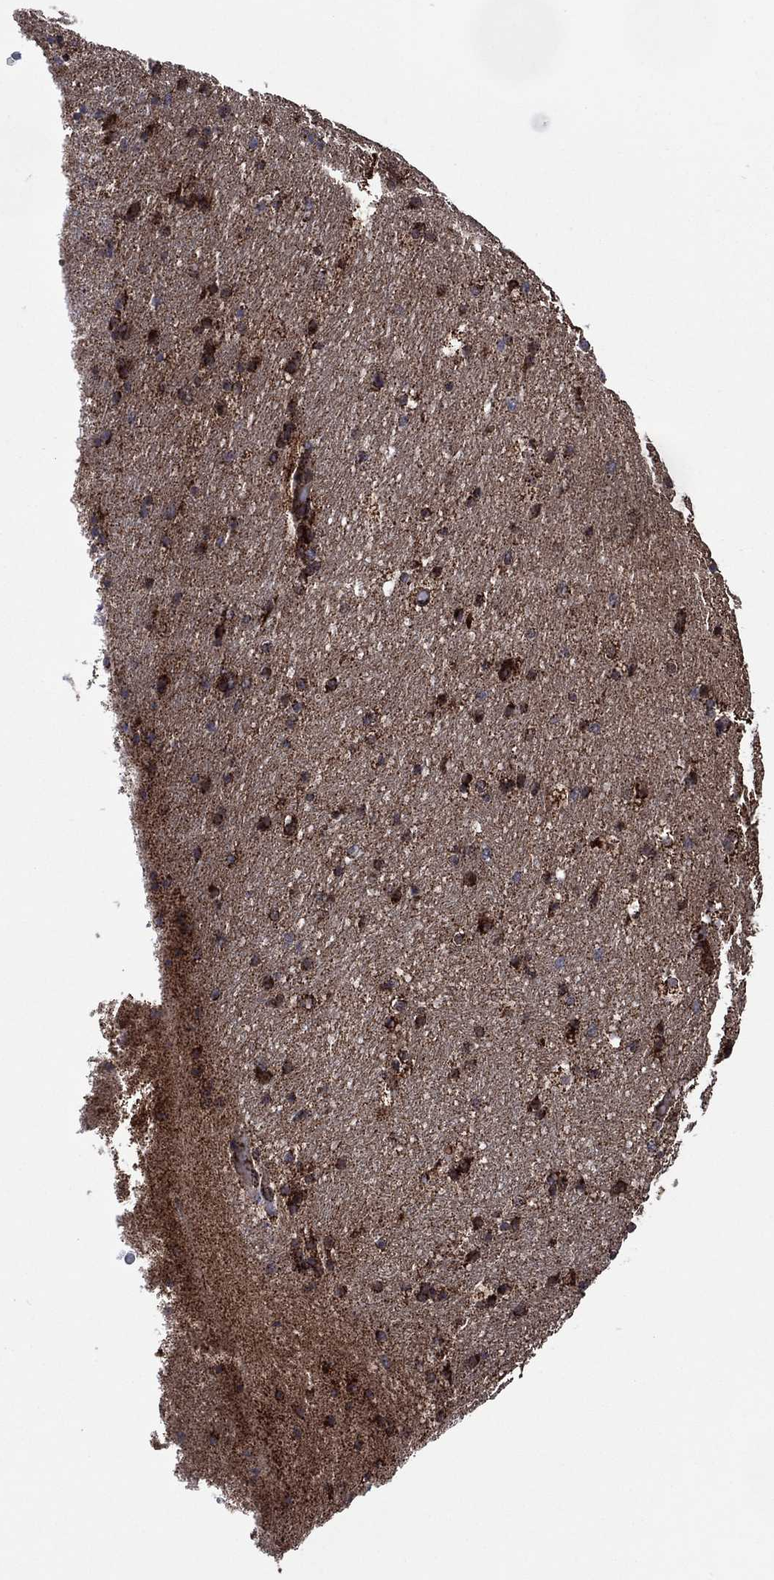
{"staining": {"intensity": "strong", "quantity": "<25%", "location": "cytoplasmic/membranous"}, "tissue": "hippocampus", "cell_type": "Glial cells", "image_type": "normal", "snomed": [{"axis": "morphology", "description": "Normal tissue, NOS"}, {"axis": "topography", "description": "Hippocampus"}], "caption": "The photomicrograph demonstrates a brown stain indicating the presence of a protein in the cytoplasmic/membranous of glial cells in hippocampus. (DAB IHC with brightfield microscopy, high magnification).", "gene": "HTD2", "patient": {"sex": "male", "age": 51}}